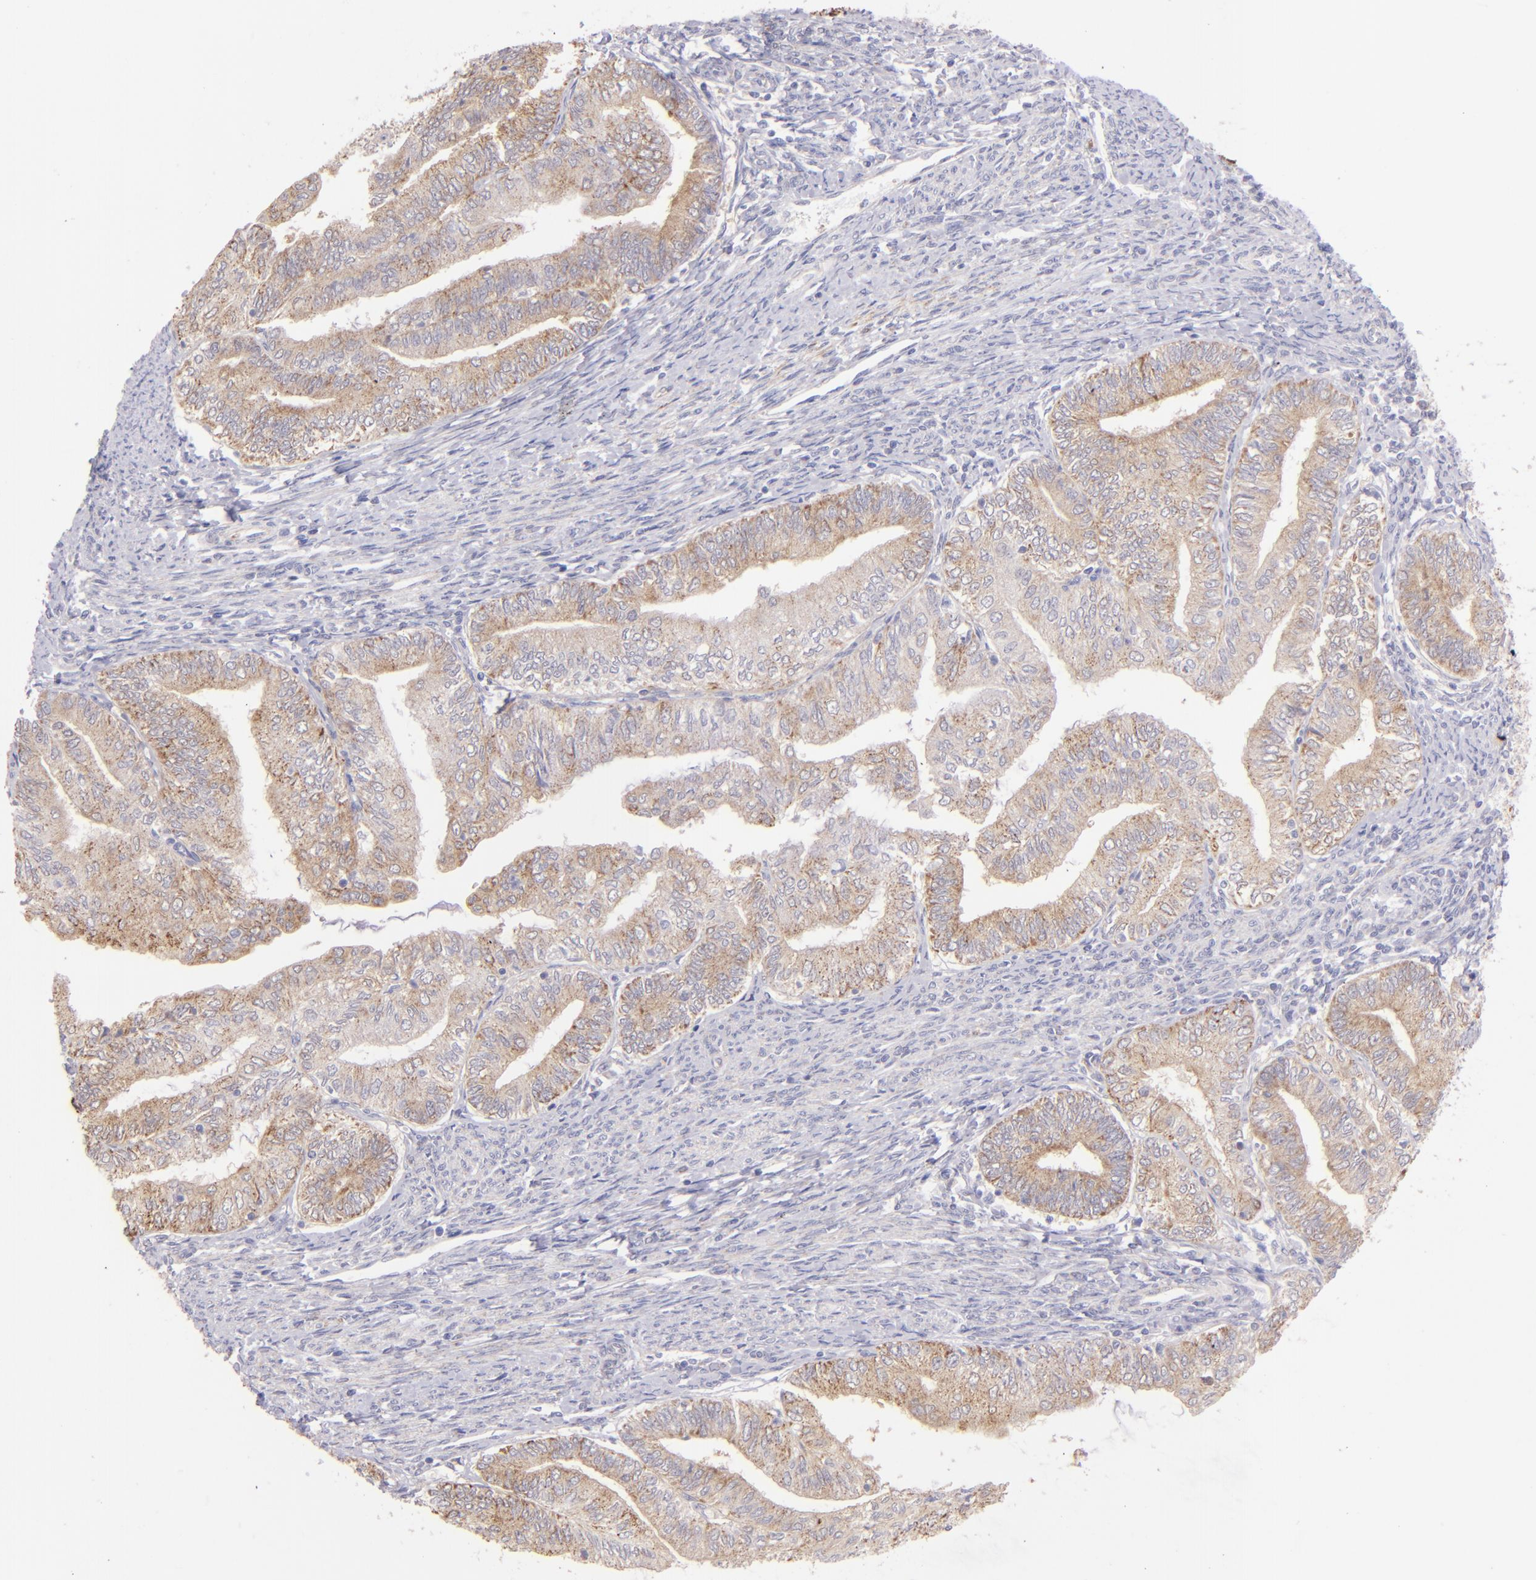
{"staining": {"intensity": "moderate", "quantity": ">75%", "location": "cytoplasmic/membranous"}, "tissue": "endometrial cancer", "cell_type": "Tumor cells", "image_type": "cancer", "snomed": [{"axis": "morphology", "description": "Adenocarcinoma, NOS"}, {"axis": "topography", "description": "Endometrium"}], "caption": "Protein staining demonstrates moderate cytoplasmic/membranous positivity in about >75% of tumor cells in endometrial cancer.", "gene": "SH2D4A", "patient": {"sex": "female", "age": 66}}